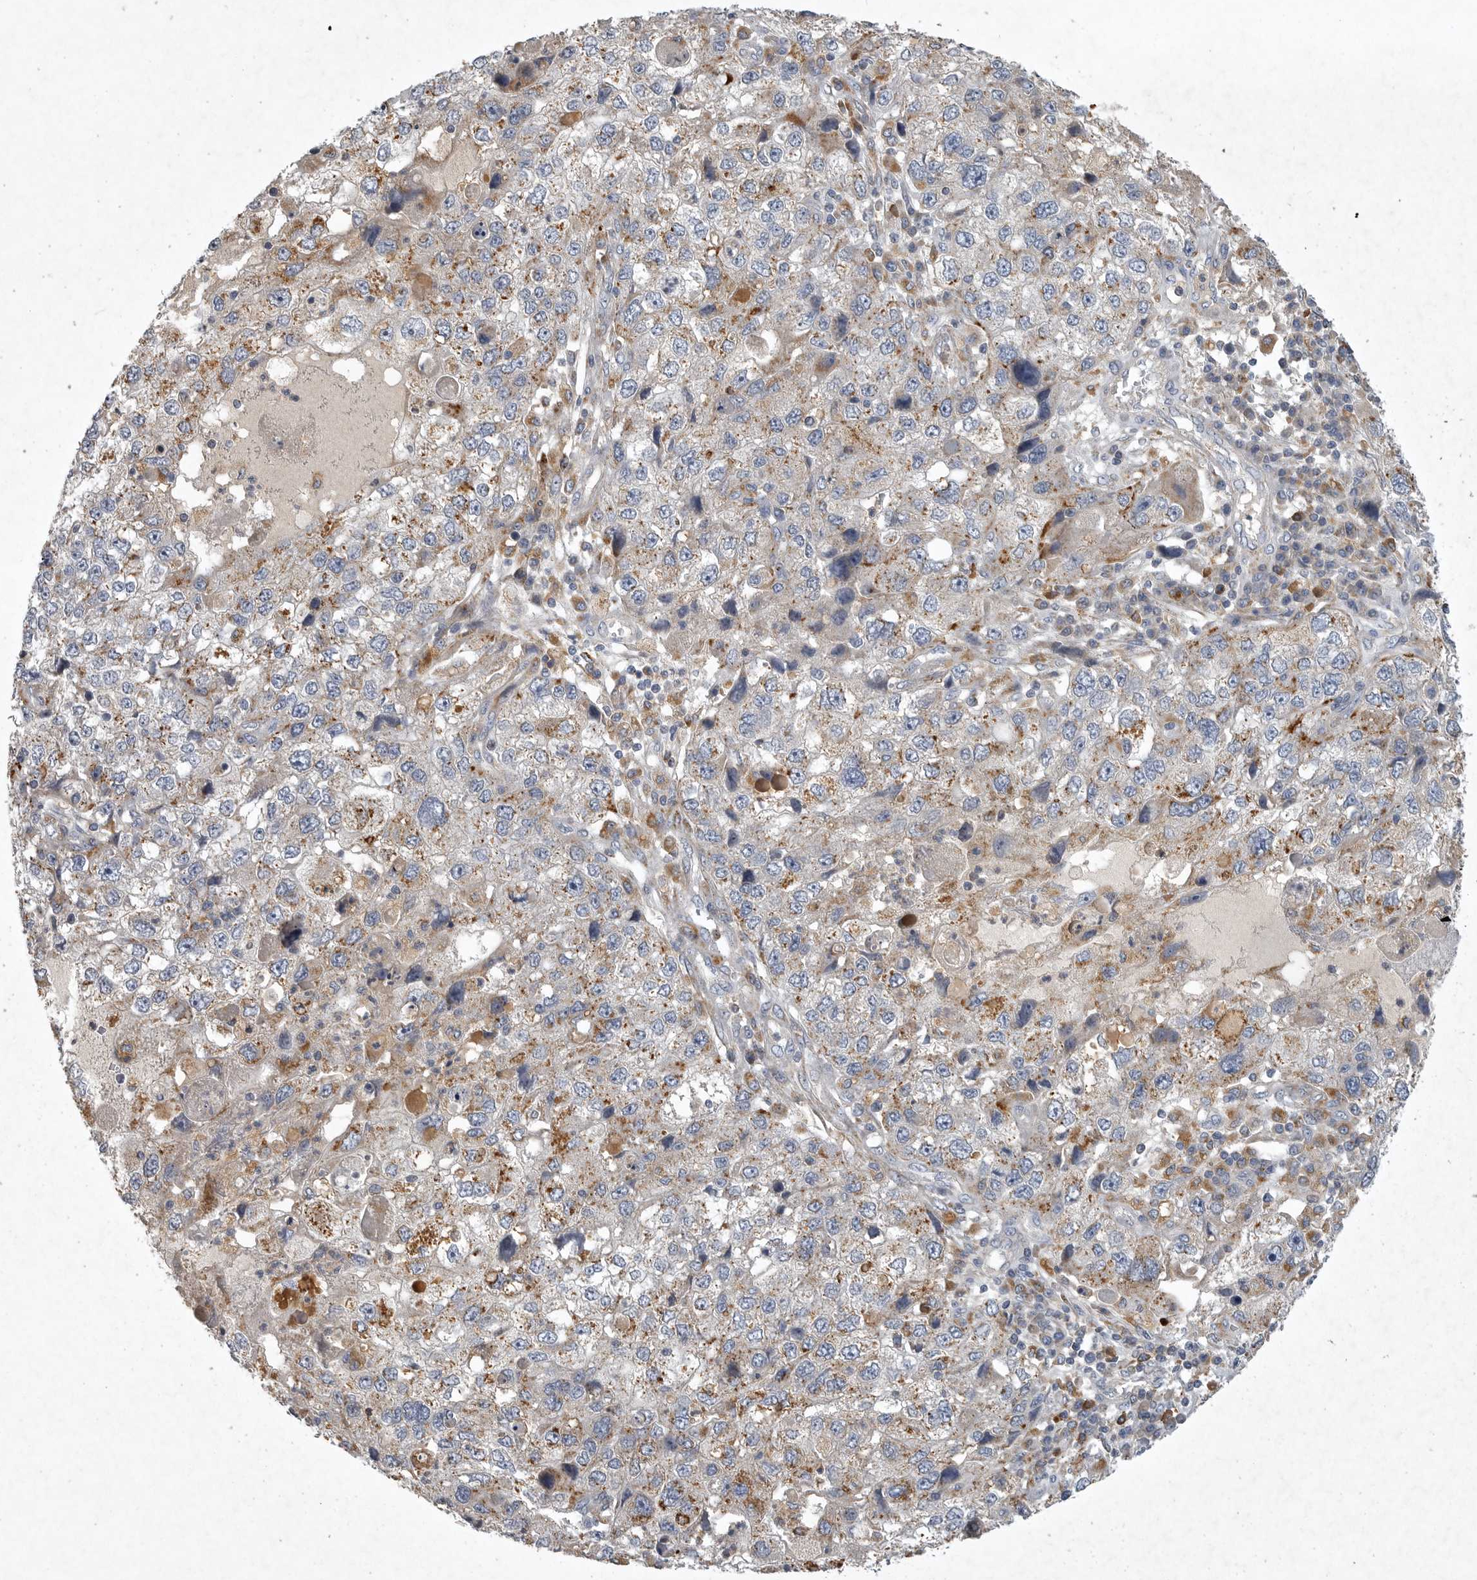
{"staining": {"intensity": "moderate", "quantity": "<25%", "location": "cytoplasmic/membranous"}, "tissue": "endometrial cancer", "cell_type": "Tumor cells", "image_type": "cancer", "snomed": [{"axis": "morphology", "description": "Adenocarcinoma, NOS"}, {"axis": "topography", "description": "Endometrium"}], "caption": "Endometrial cancer (adenocarcinoma) was stained to show a protein in brown. There is low levels of moderate cytoplasmic/membranous positivity in approximately <25% of tumor cells.", "gene": "LAMTOR3", "patient": {"sex": "female", "age": 49}}